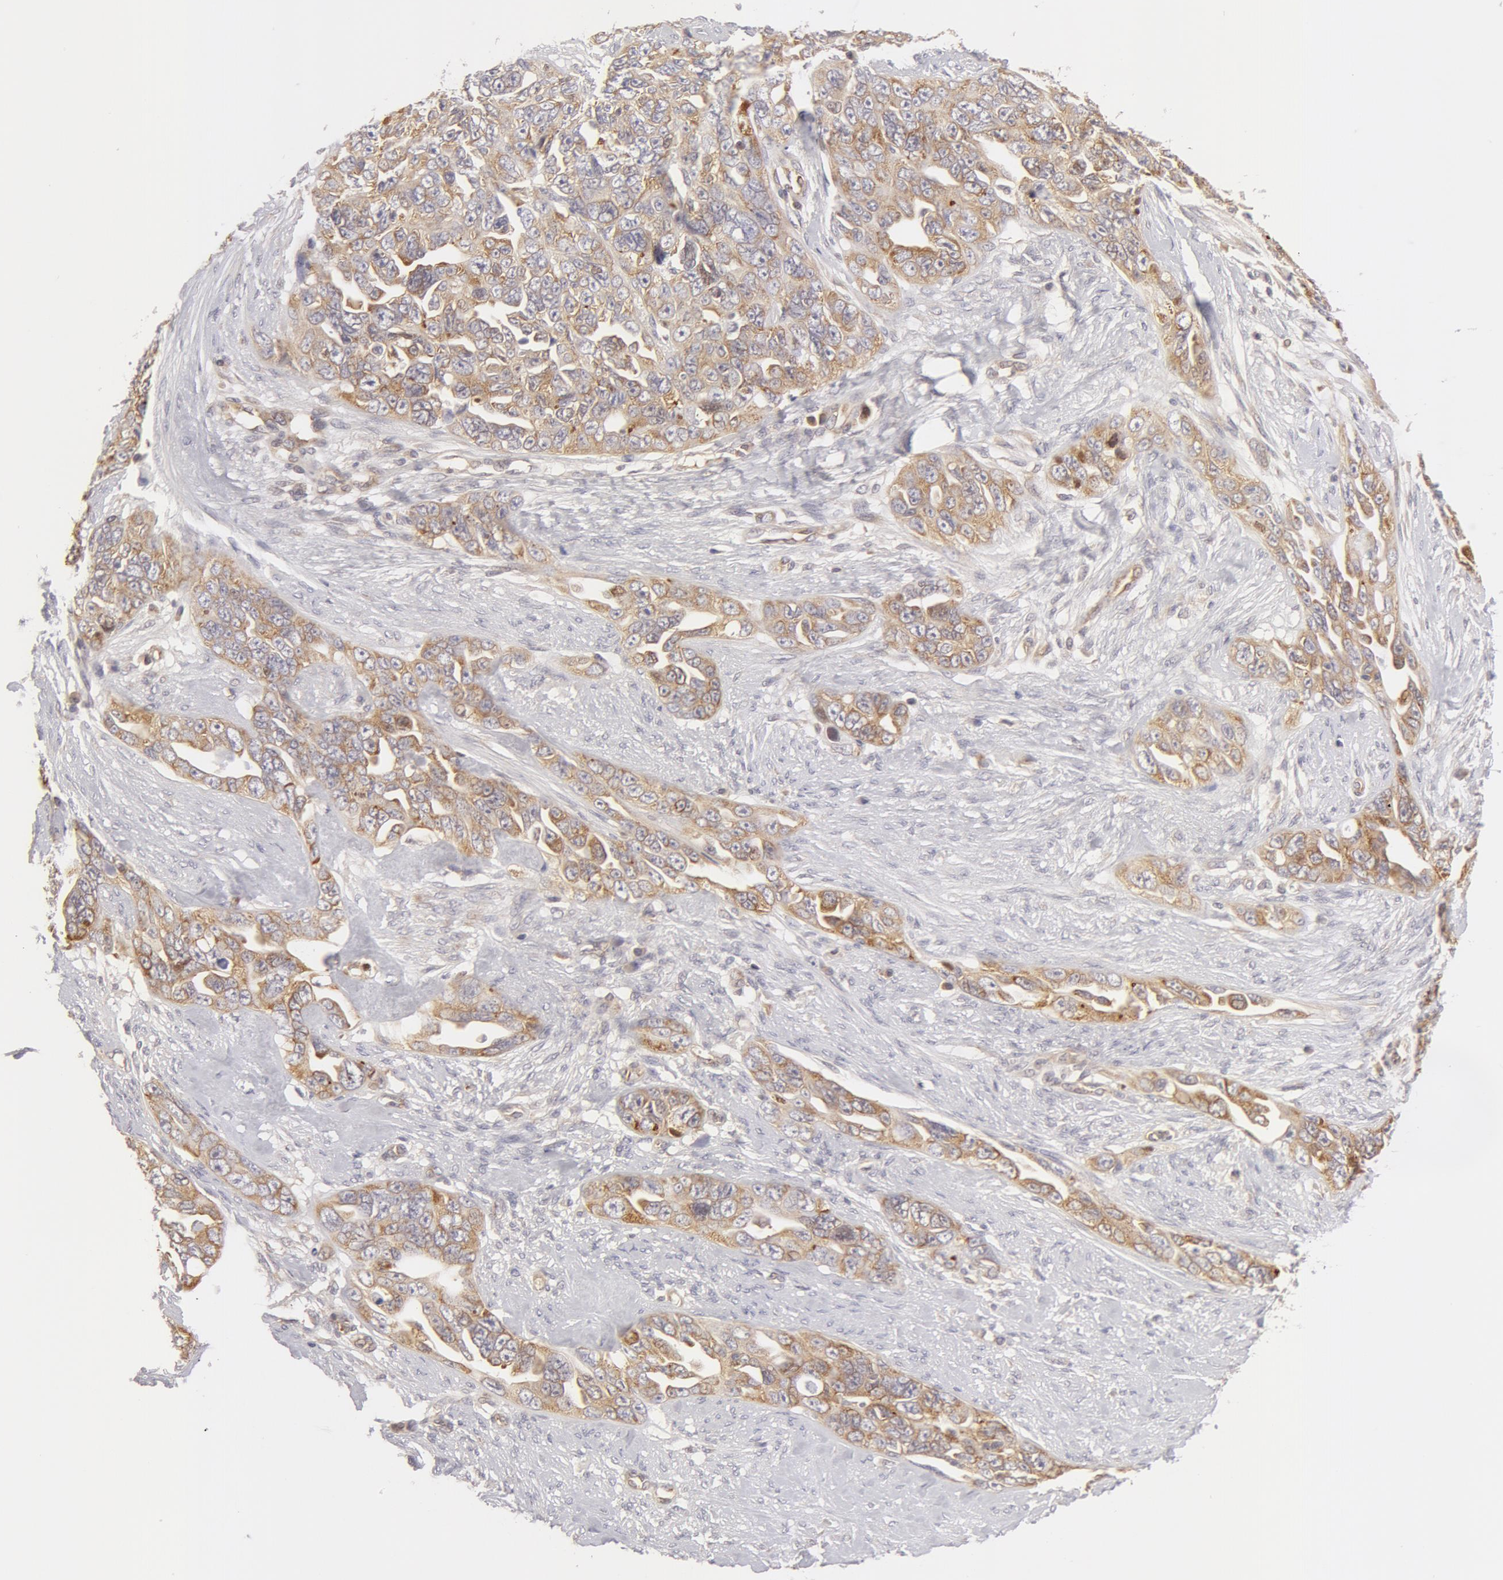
{"staining": {"intensity": "weak", "quantity": "25%-75%", "location": "cytoplasmic/membranous"}, "tissue": "ovarian cancer", "cell_type": "Tumor cells", "image_type": "cancer", "snomed": [{"axis": "morphology", "description": "Cystadenocarcinoma, serous, NOS"}, {"axis": "topography", "description": "Ovary"}], "caption": "Tumor cells show low levels of weak cytoplasmic/membranous expression in approximately 25%-75% of cells in ovarian cancer (serous cystadenocarcinoma). The protein is shown in brown color, while the nuclei are stained blue.", "gene": "DDX3Y", "patient": {"sex": "female", "age": 63}}